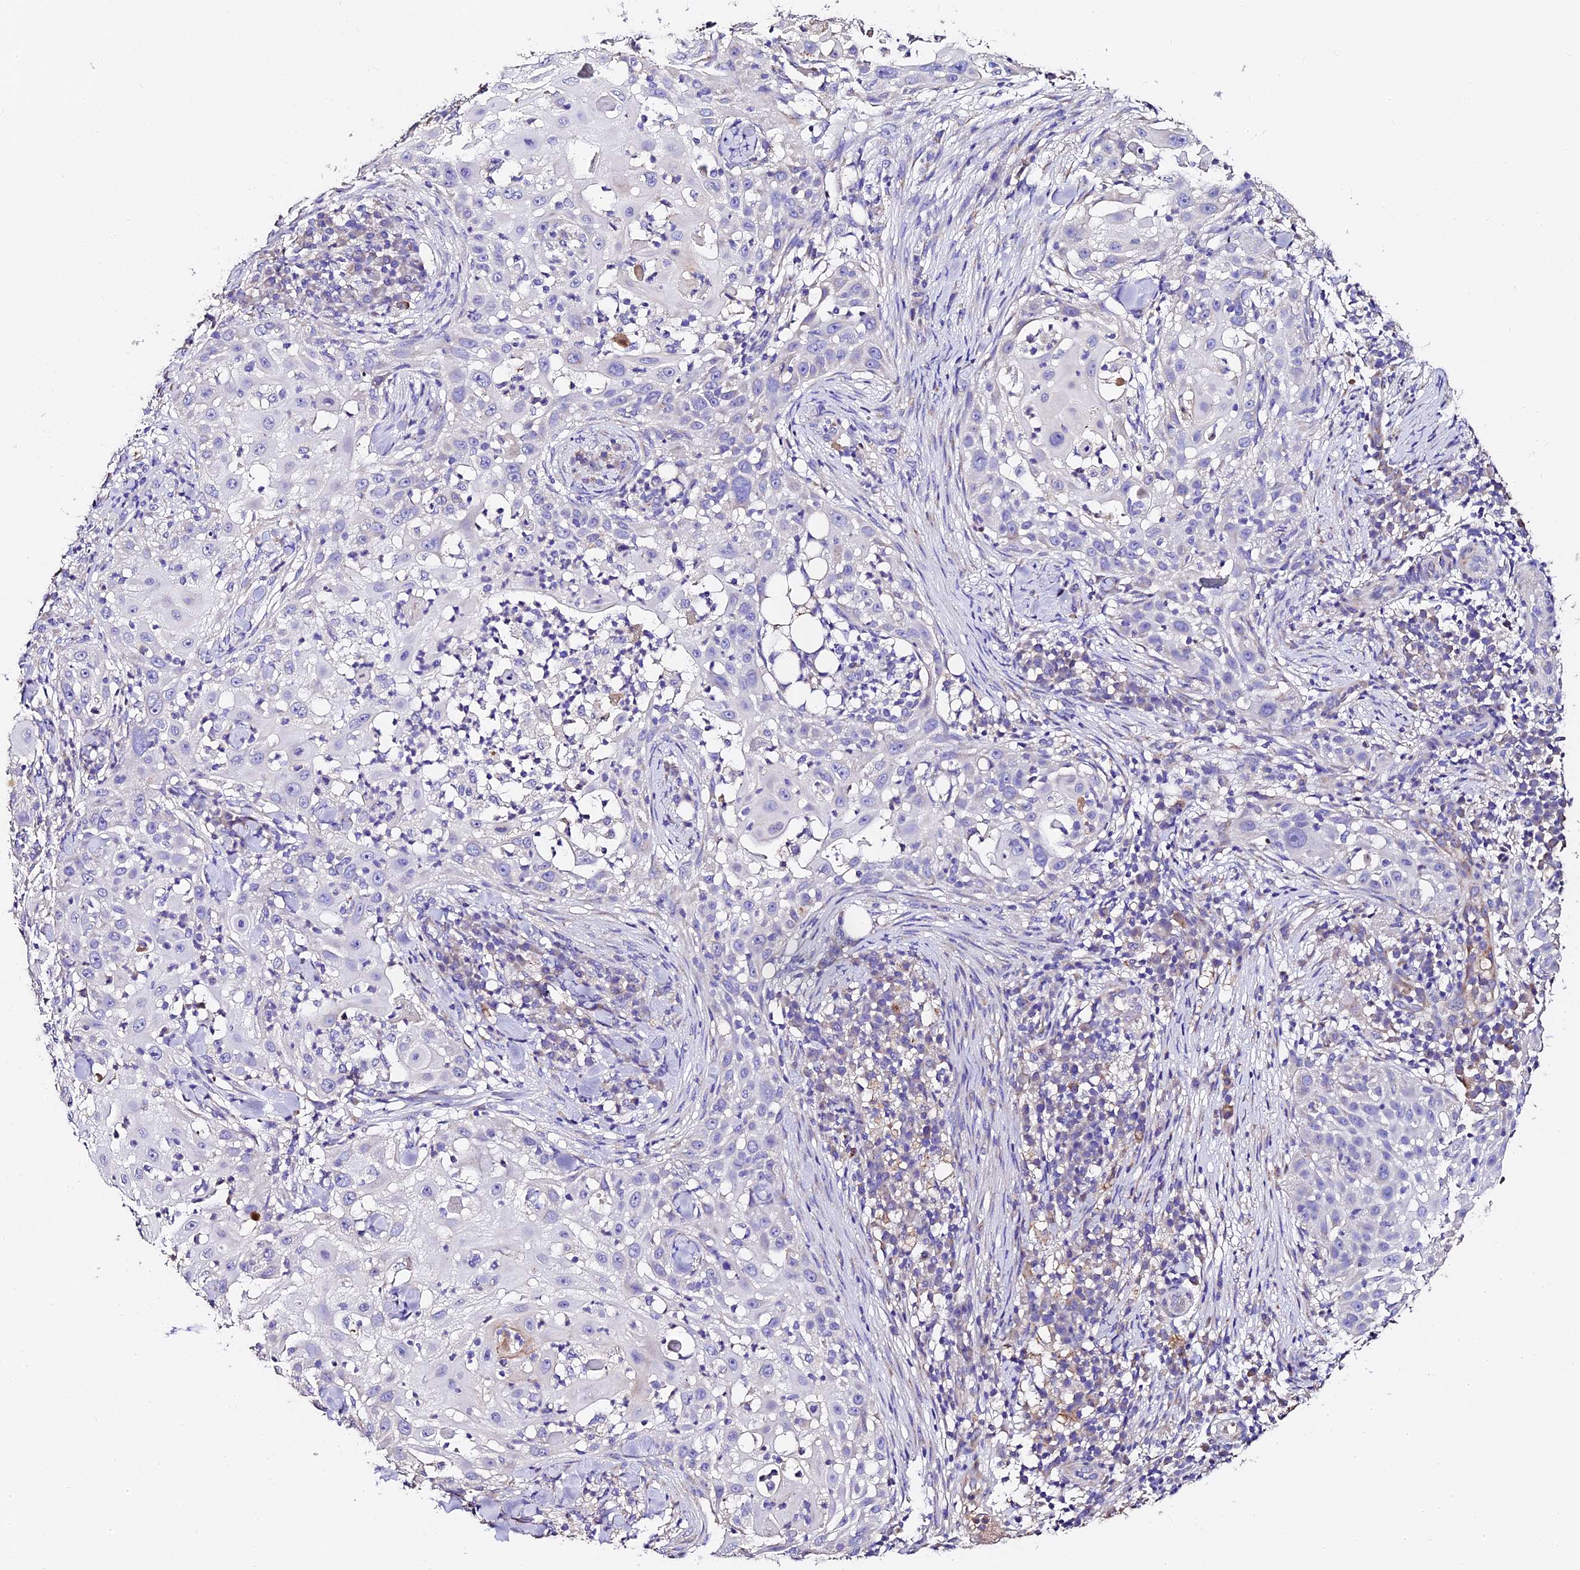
{"staining": {"intensity": "negative", "quantity": "none", "location": "none"}, "tissue": "skin cancer", "cell_type": "Tumor cells", "image_type": "cancer", "snomed": [{"axis": "morphology", "description": "Squamous cell carcinoma, NOS"}, {"axis": "topography", "description": "Skin"}], "caption": "Histopathology image shows no protein staining in tumor cells of squamous cell carcinoma (skin) tissue. Brightfield microscopy of immunohistochemistry (IHC) stained with DAB (3,3'-diaminobenzidine) (brown) and hematoxylin (blue), captured at high magnification.", "gene": "FREM3", "patient": {"sex": "female", "age": 44}}